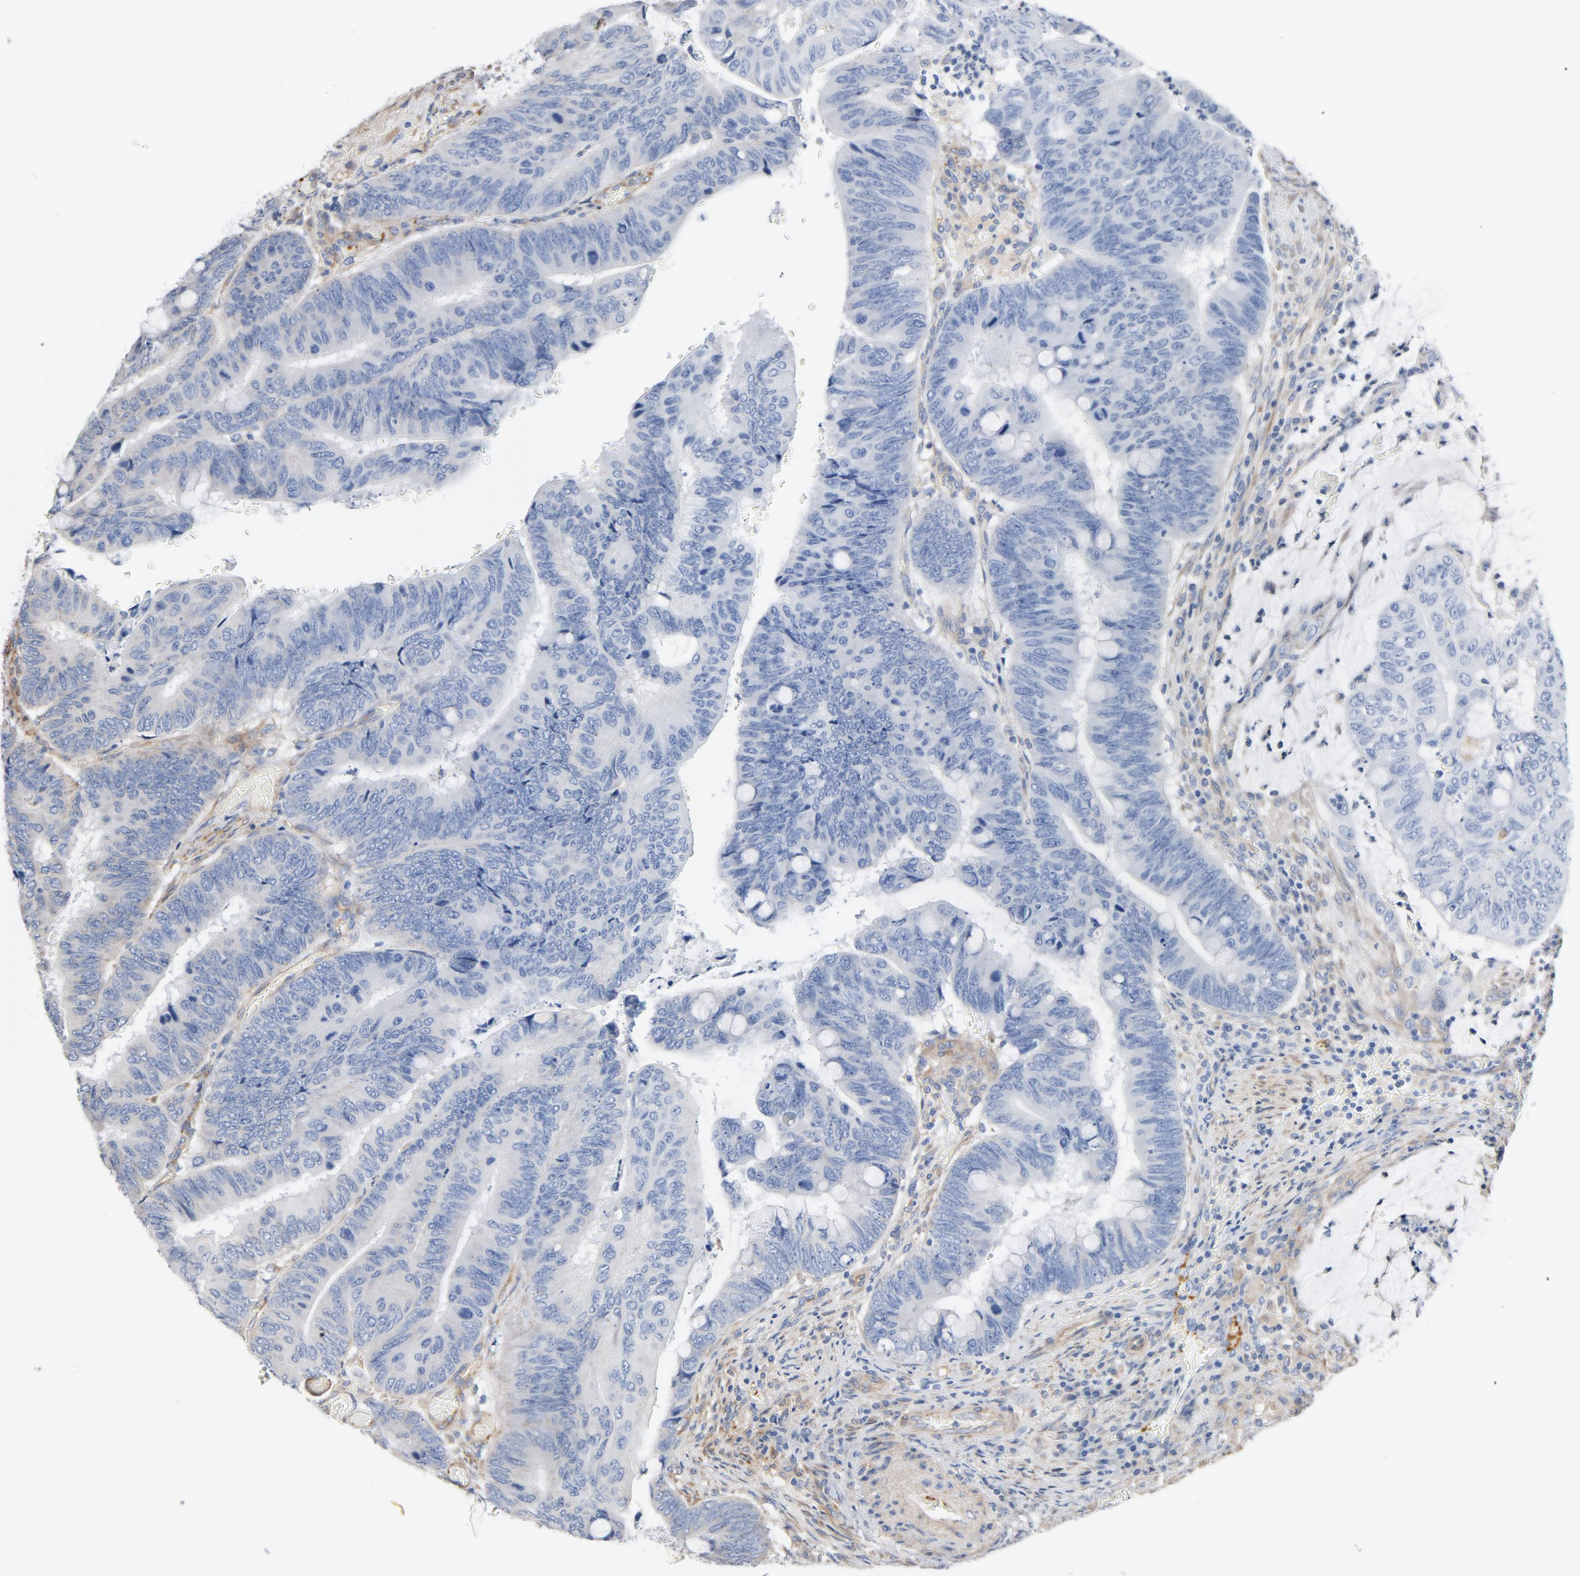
{"staining": {"intensity": "negative", "quantity": "none", "location": "none"}, "tissue": "colorectal cancer", "cell_type": "Tumor cells", "image_type": "cancer", "snomed": [{"axis": "morphology", "description": "Normal tissue, NOS"}, {"axis": "morphology", "description": "Adenocarcinoma, NOS"}, {"axis": "topography", "description": "Rectum"}], "caption": "This is an IHC histopathology image of colorectal cancer (adenocarcinoma). There is no positivity in tumor cells.", "gene": "ILK", "patient": {"sex": "male", "age": 92}}